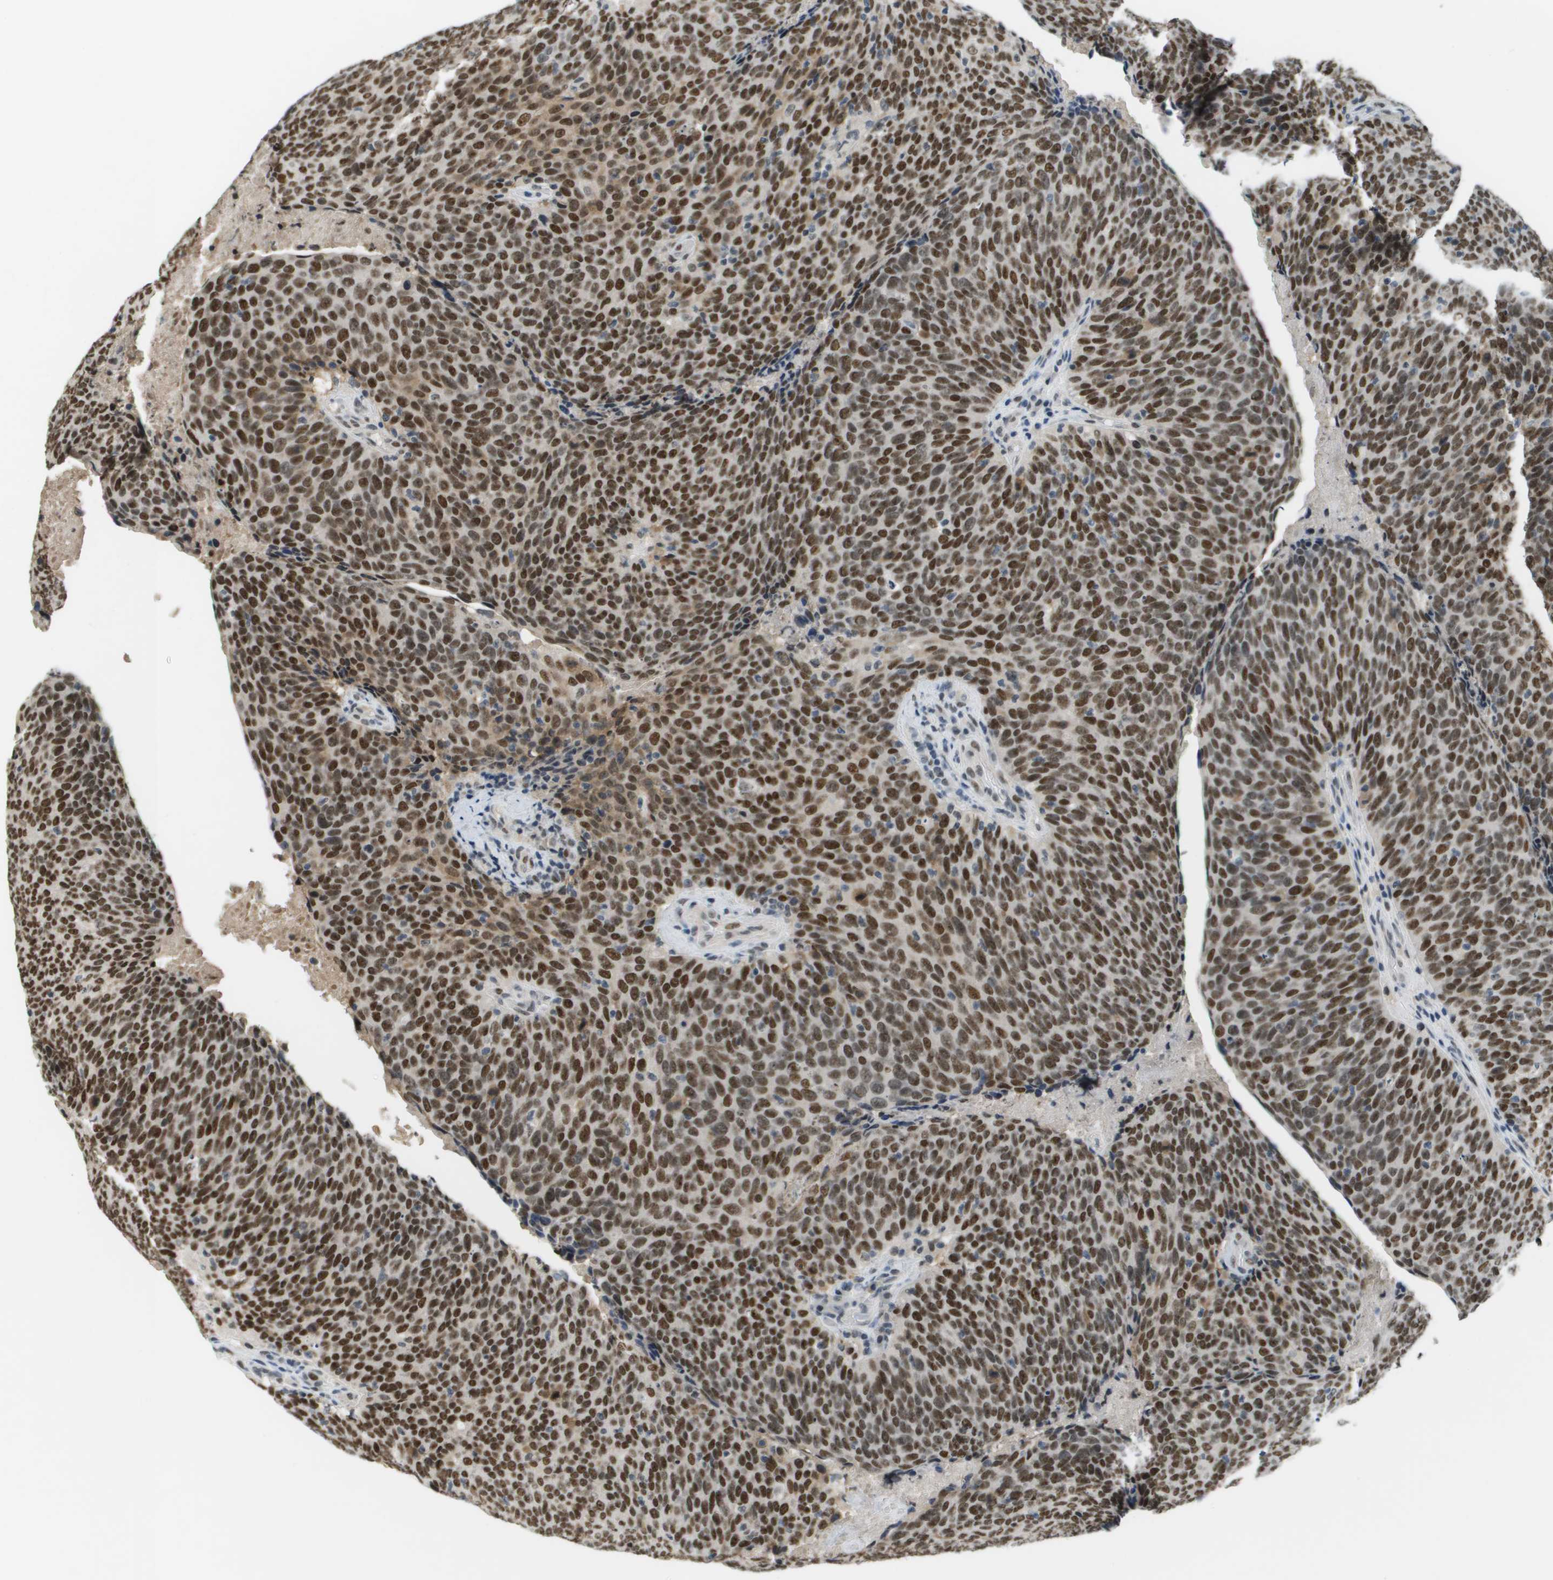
{"staining": {"intensity": "strong", "quantity": ">75%", "location": "nuclear"}, "tissue": "head and neck cancer", "cell_type": "Tumor cells", "image_type": "cancer", "snomed": [{"axis": "morphology", "description": "Squamous cell carcinoma, NOS"}, {"axis": "morphology", "description": "Squamous cell carcinoma, metastatic, NOS"}, {"axis": "topography", "description": "Lymph node"}, {"axis": "topography", "description": "Head-Neck"}], "caption": "Head and neck cancer (metastatic squamous cell carcinoma) tissue shows strong nuclear expression in about >75% of tumor cells (IHC, brightfield microscopy, high magnification).", "gene": "CBX5", "patient": {"sex": "male", "age": 62}}